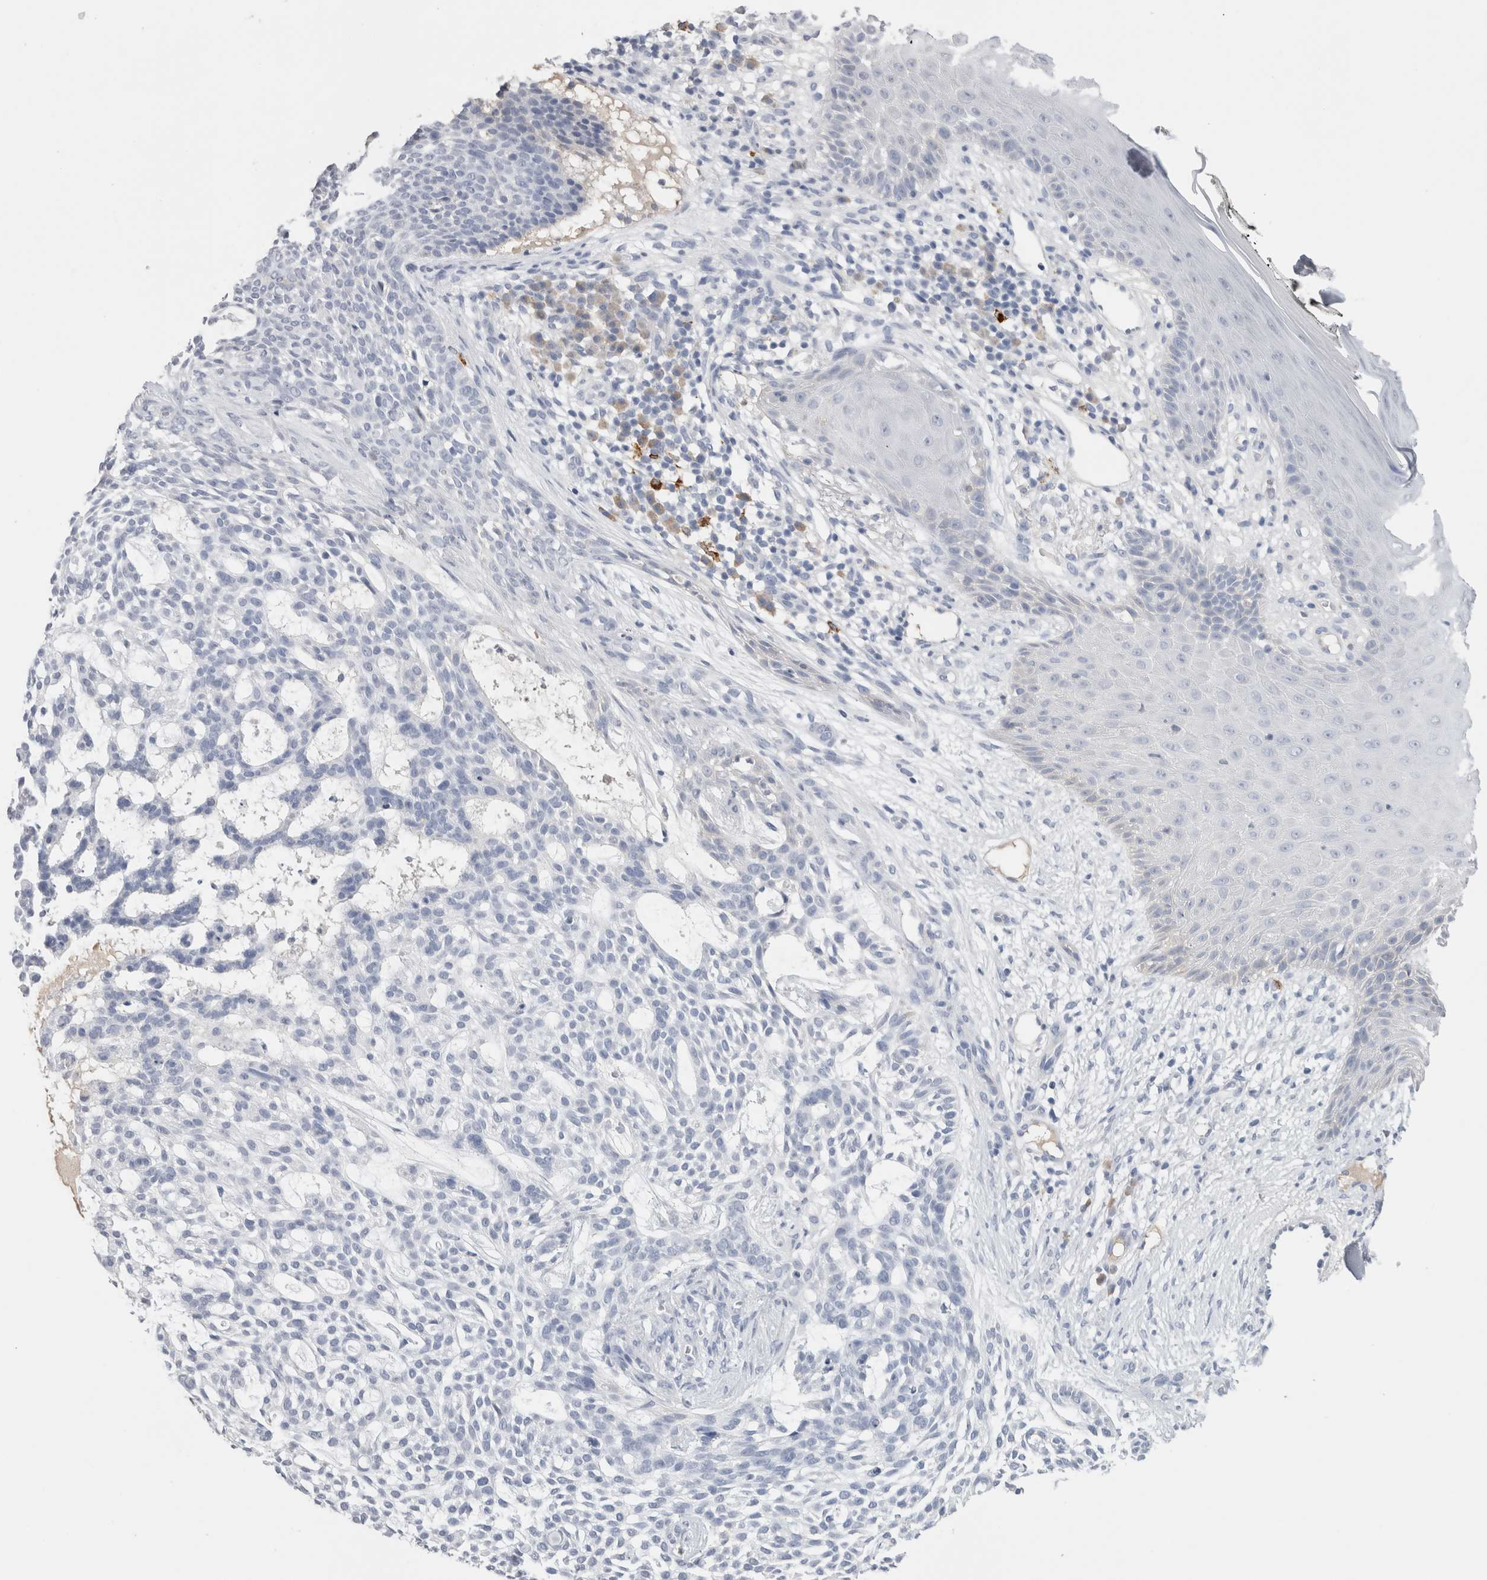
{"staining": {"intensity": "negative", "quantity": "none", "location": "none"}, "tissue": "skin cancer", "cell_type": "Tumor cells", "image_type": "cancer", "snomed": [{"axis": "morphology", "description": "Basal cell carcinoma"}, {"axis": "topography", "description": "Skin"}], "caption": "Basal cell carcinoma (skin) stained for a protein using IHC shows no positivity tumor cells.", "gene": "LAMP3", "patient": {"sex": "female", "age": 64}}